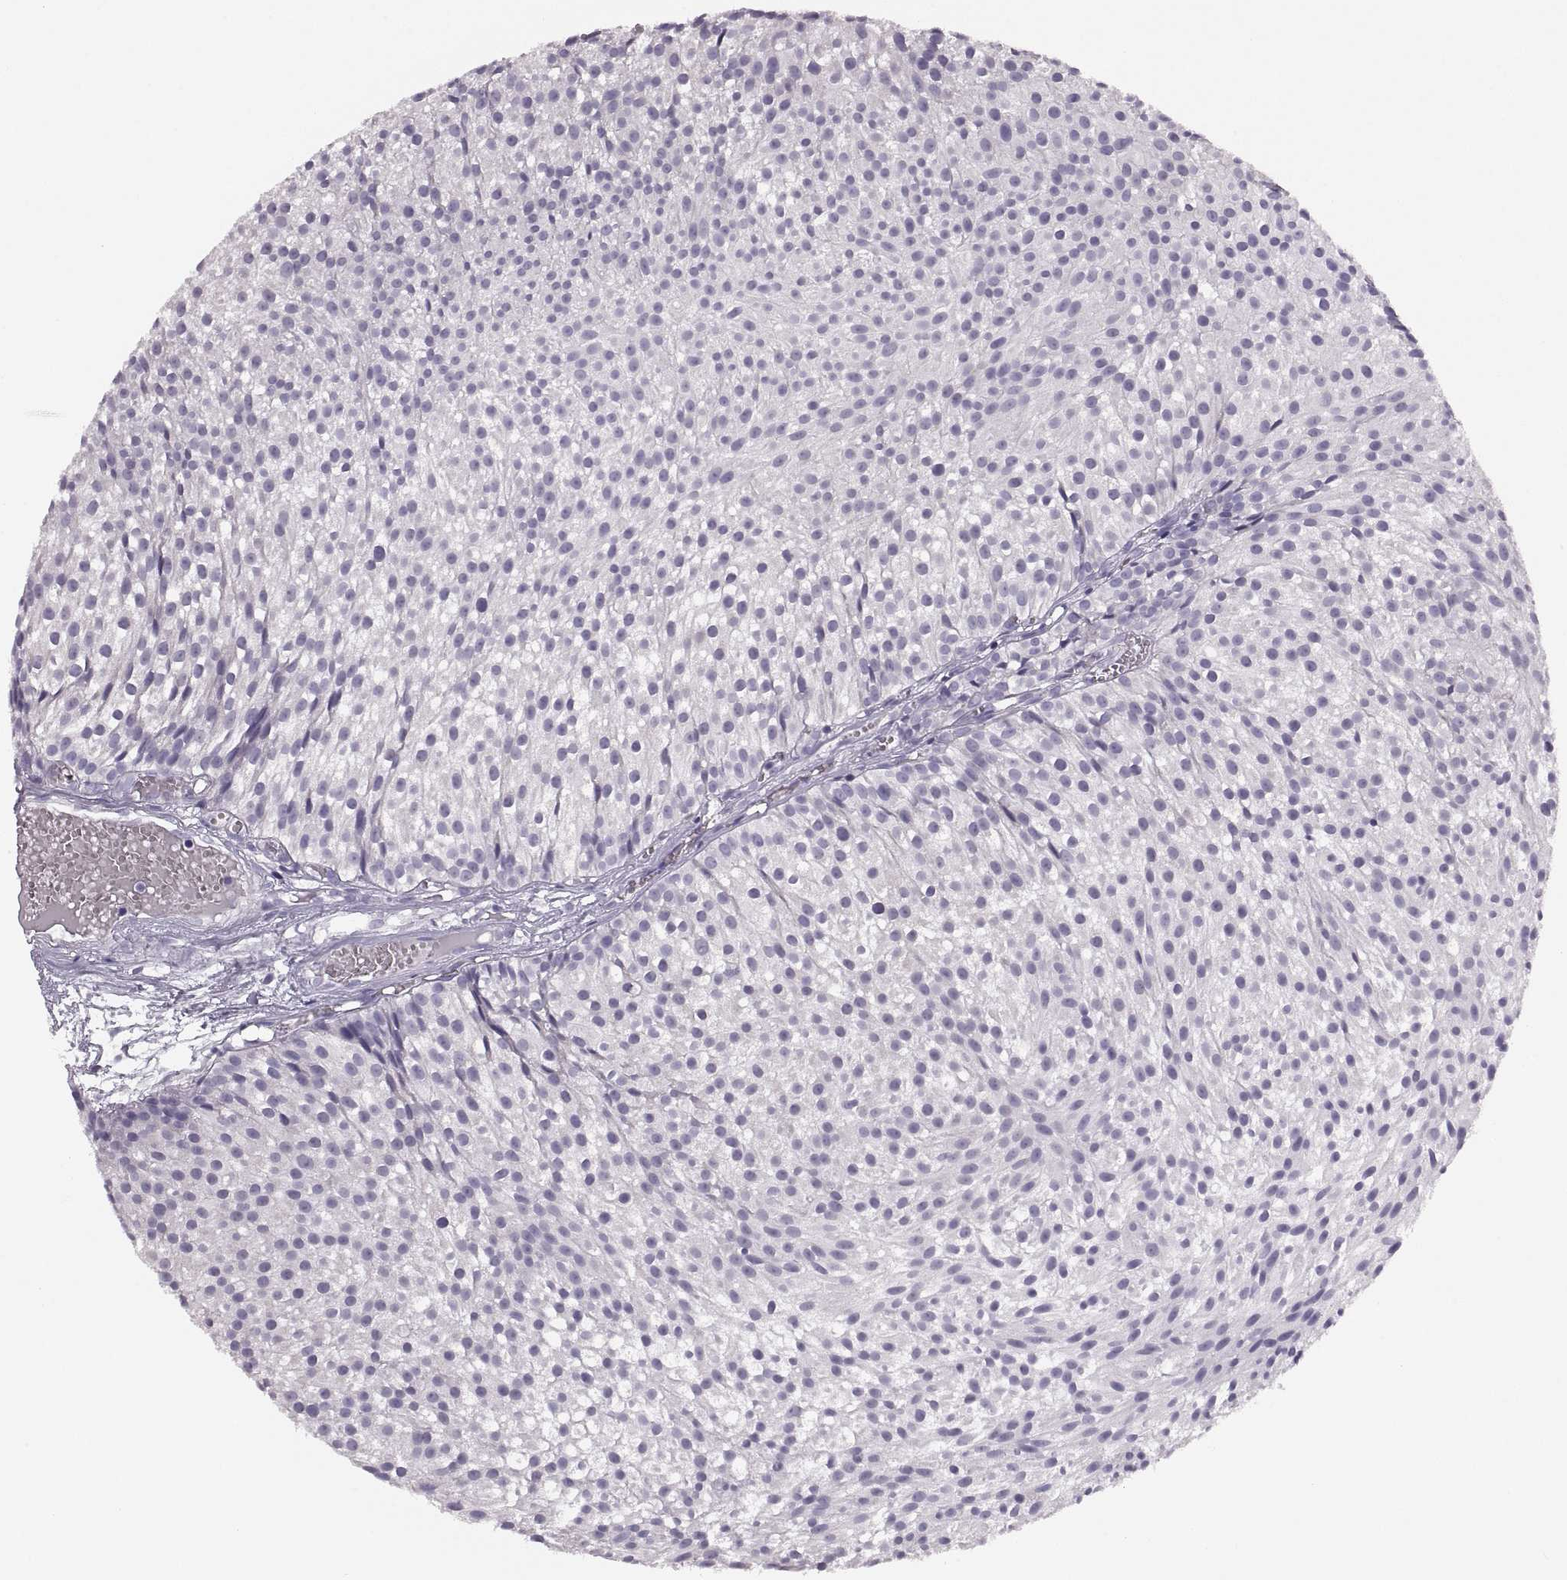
{"staining": {"intensity": "negative", "quantity": "none", "location": "none"}, "tissue": "urothelial cancer", "cell_type": "Tumor cells", "image_type": "cancer", "snomed": [{"axis": "morphology", "description": "Urothelial carcinoma, Low grade"}, {"axis": "topography", "description": "Urinary bladder"}], "caption": "Tumor cells show no significant protein staining in urothelial cancer.", "gene": "ADH6", "patient": {"sex": "male", "age": 63}}